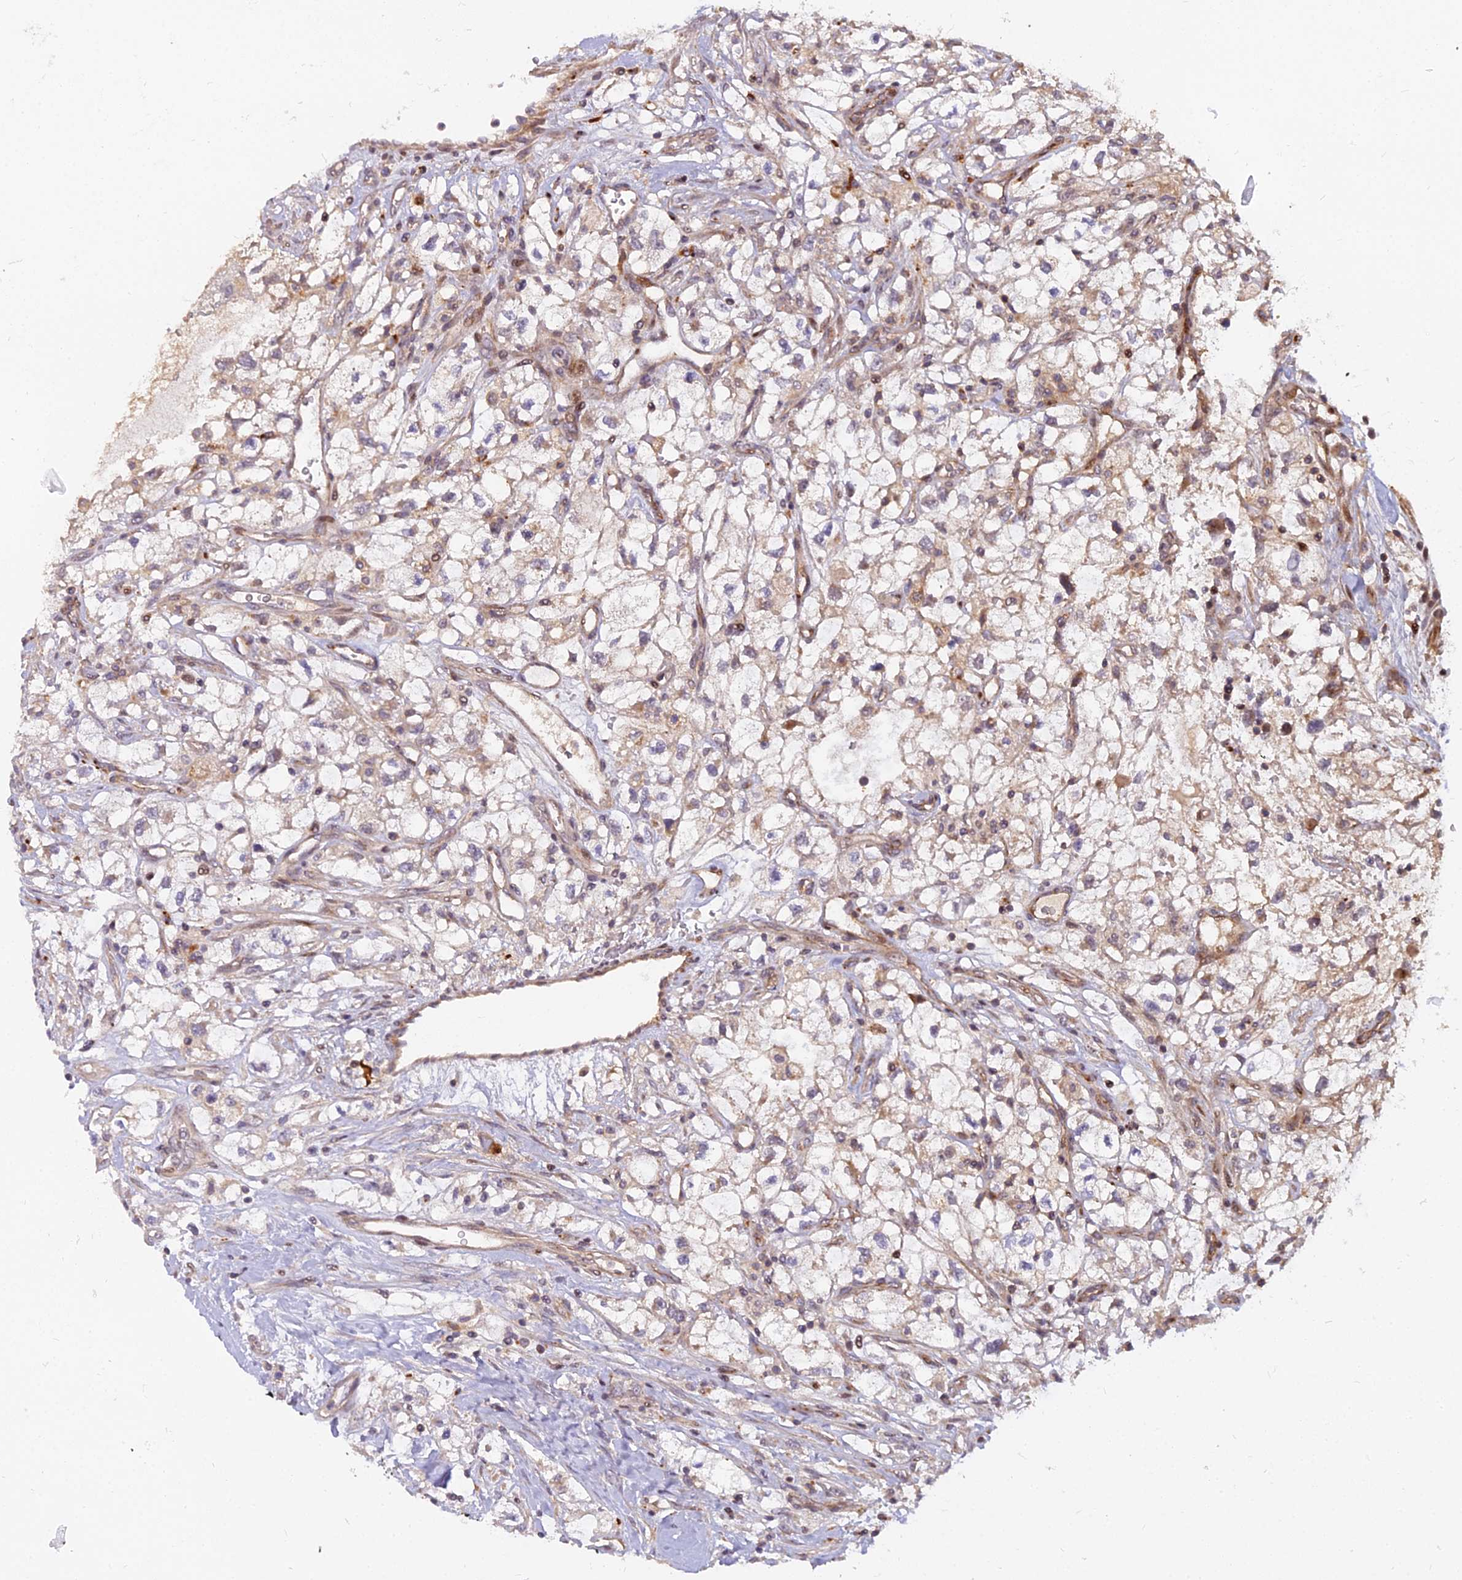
{"staining": {"intensity": "weak", "quantity": "<25%", "location": "cytoplasmic/membranous"}, "tissue": "renal cancer", "cell_type": "Tumor cells", "image_type": "cancer", "snomed": [{"axis": "morphology", "description": "Adenocarcinoma, NOS"}, {"axis": "topography", "description": "Kidney"}], "caption": "A photomicrograph of human adenocarcinoma (renal) is negative for staining in tumor cells.", "gene": "GLYATL3", "patient": {"sex": "male", "age": 59}}